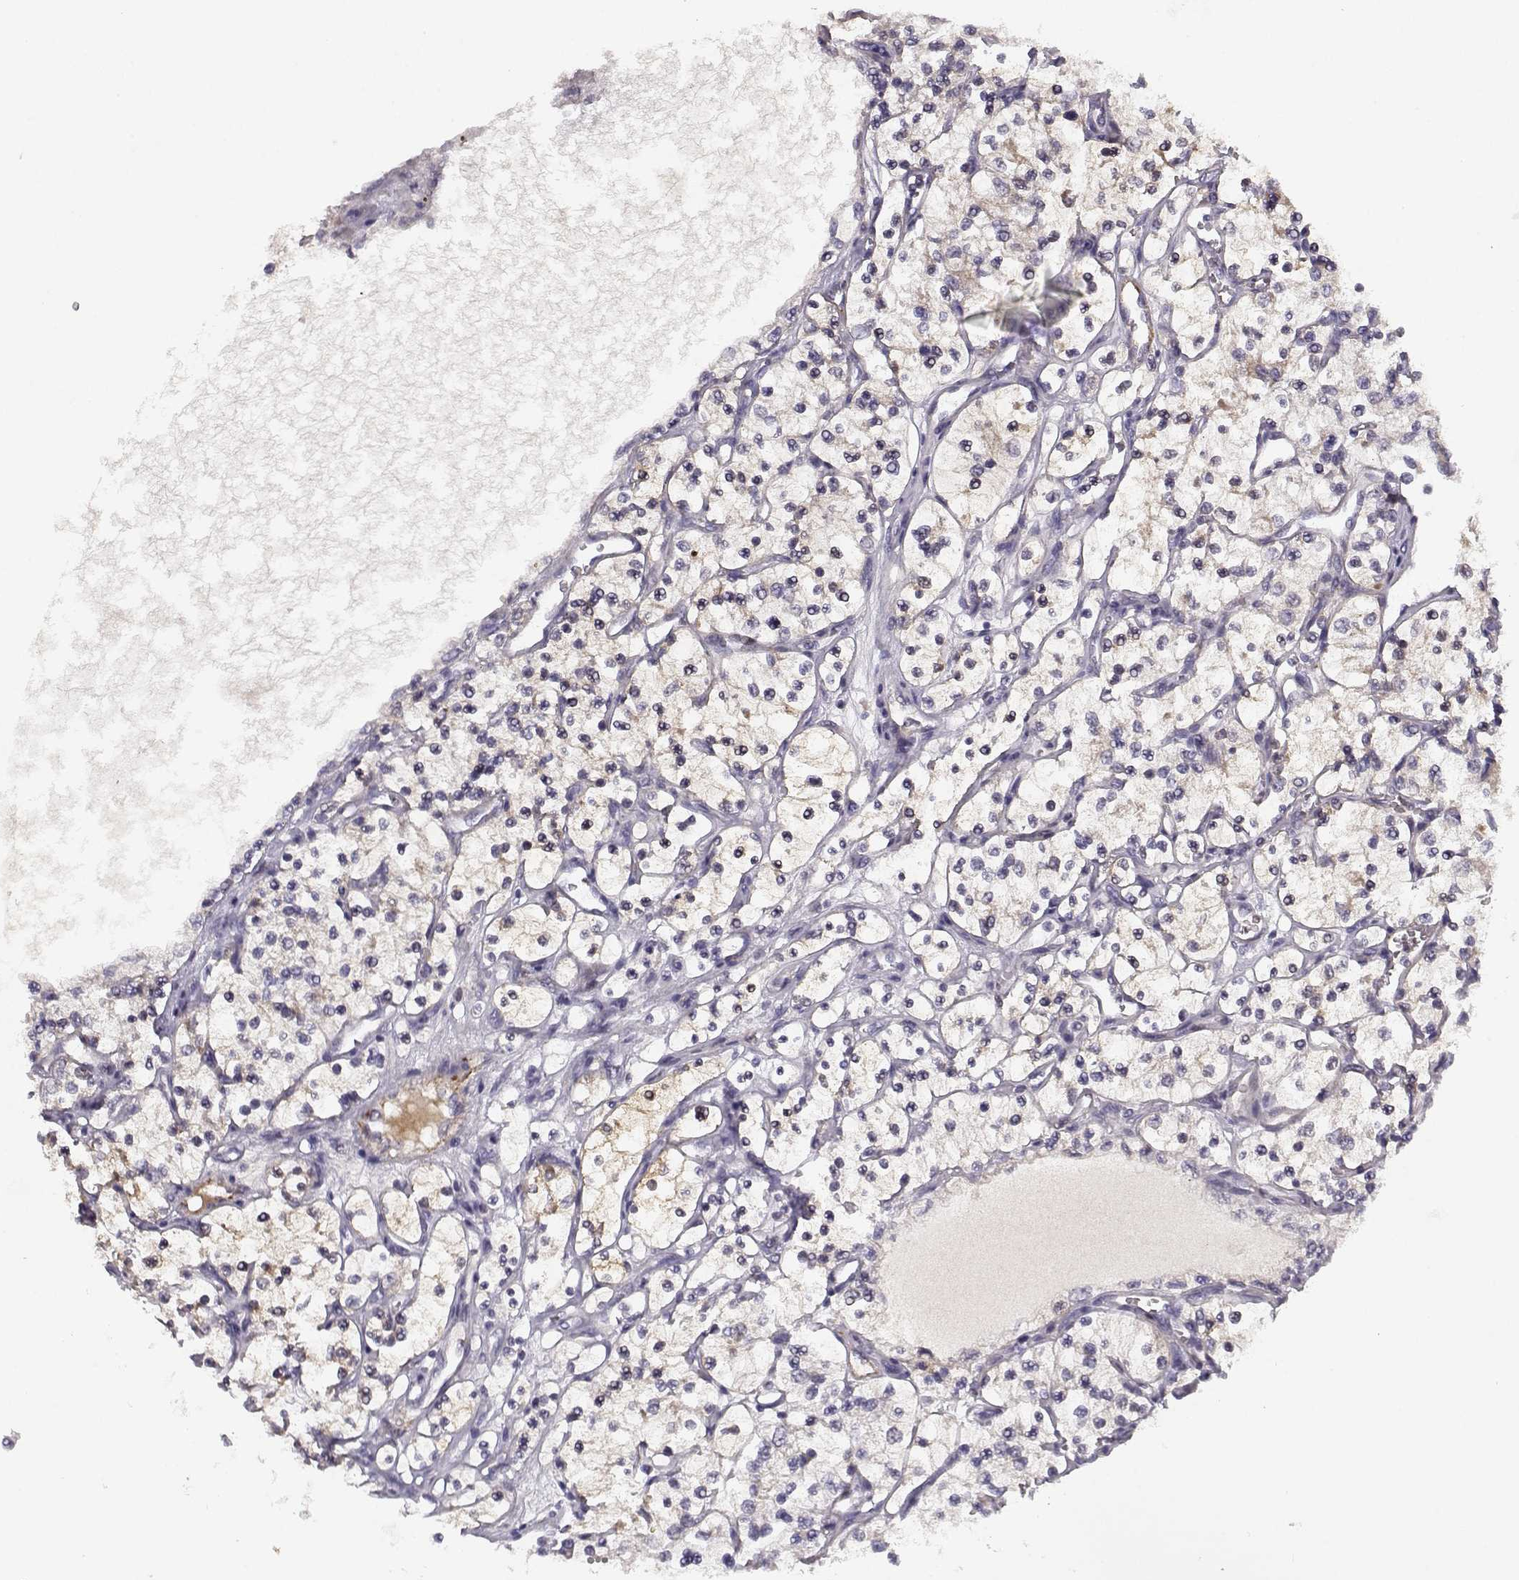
{"staining": {"intensity": "weak", "quantity": "25%-75%", "location": "cytoplasmic/membranous"}, "tissue": "renal cancer", "cell_type": "Tumor cells", "image_type": "cancer", "snomed": [{"axis": "morphology", "description": "Adenocarcinoma, NOS"}, {"axis": "topography", "description": "Kidney"}], "caption": "DAB (3,3'-diaminobenzidine) immunohistochemical staining of human adenocarcinoma (renal) displays weak cytoplasmic/membranous protein positivity in about 25%-75% of tumor cells.", "gene": "DDX25", "patient": {"sex": "female", "age": 69}}